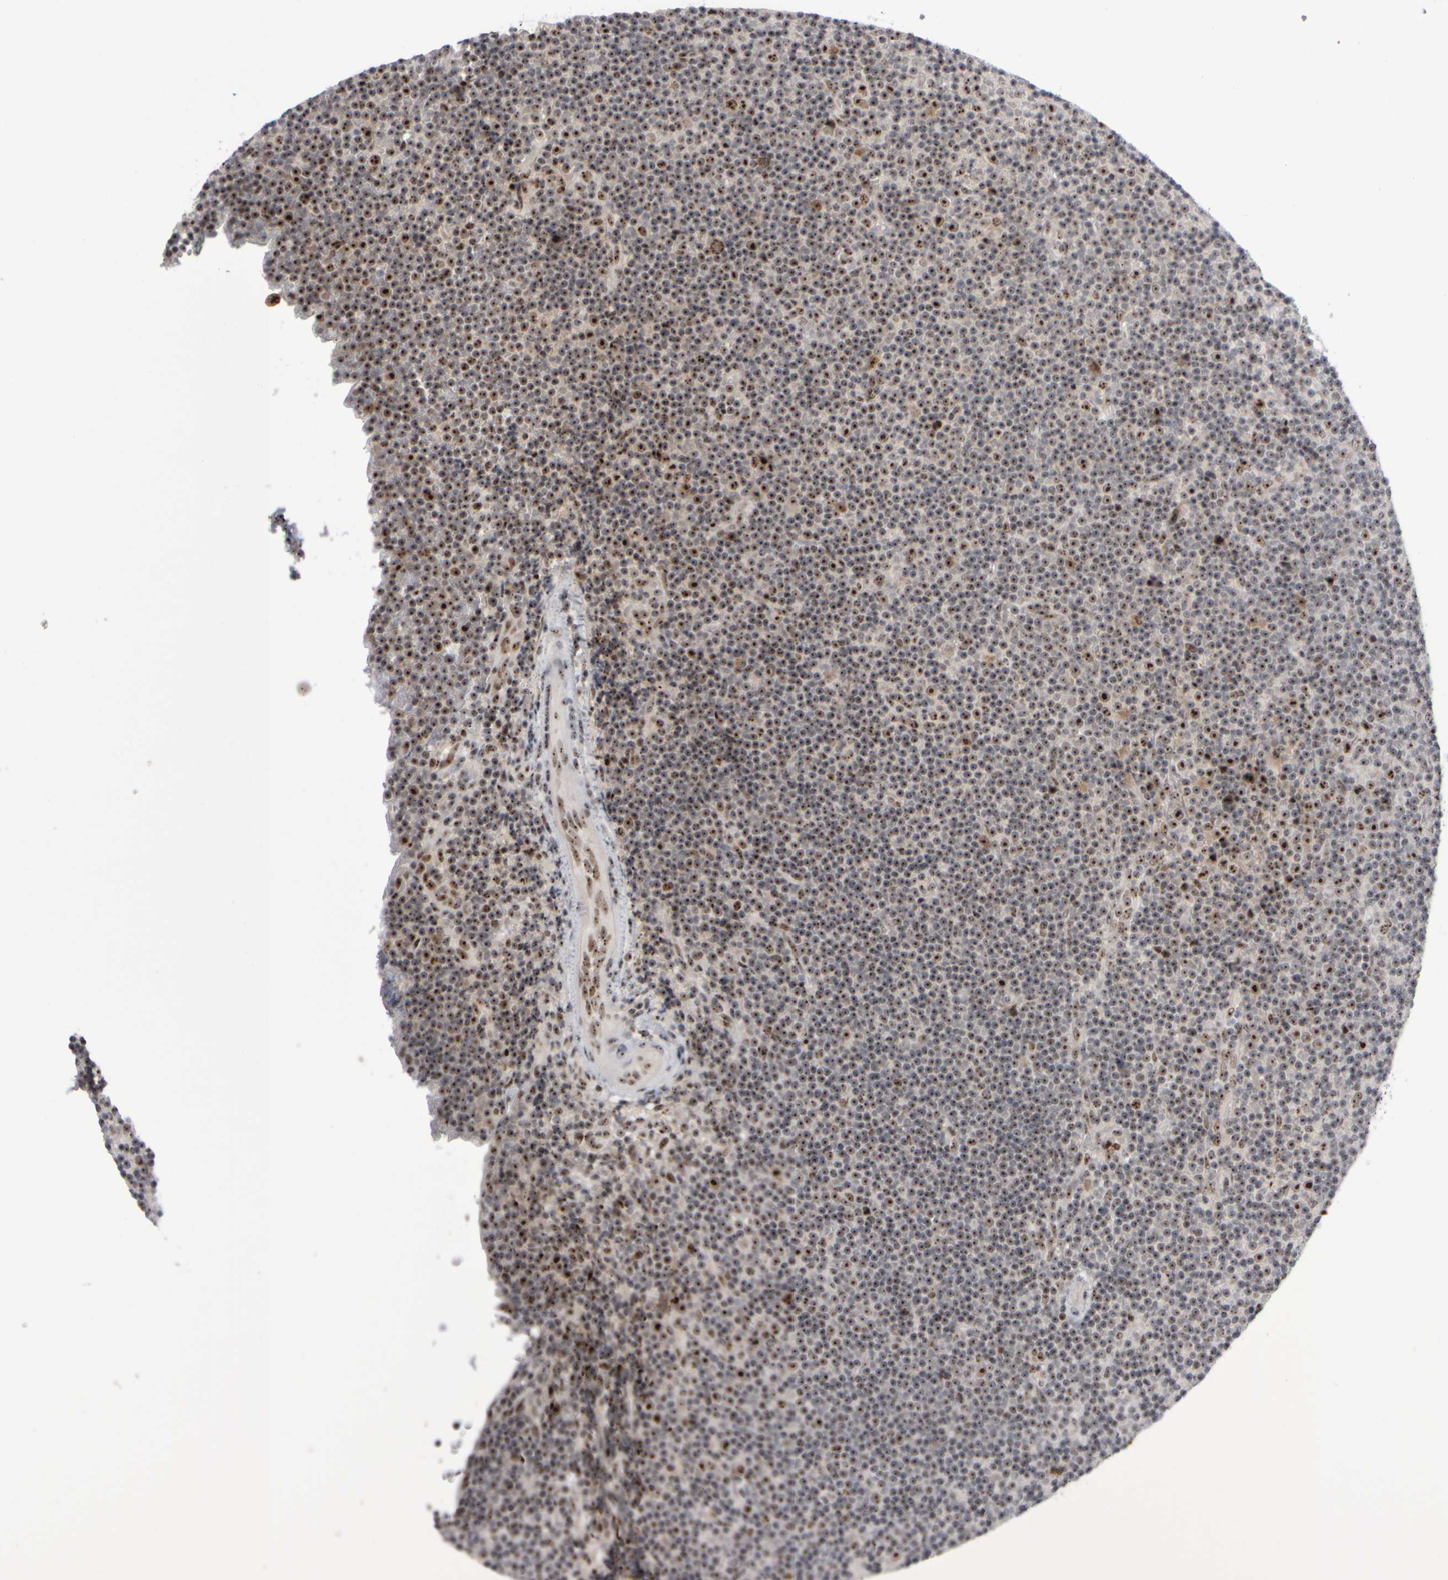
{"staining": {"intensity": "strong", "quantity": ">75%", "location": "nuclear"}, "tissue": "lymphoma", "cell_type": "Tumor cells", "image_type": "cancer", "snomed": [{"axis": "morphology", "description": "Malignant lymphoma, non-Hodgkin's type, Low grade"}, {"axis": "topography", "description": "Lymph node"}], "caption": "A histopathology image of human lymphoma stained for a protein shows strong nuclear brown staining in tumor cells. (brown staining indicates protein expression, while blue staining denotes nuclei).", "gene": "SURF6", "patient": {"sex": "female", "age": 67}}